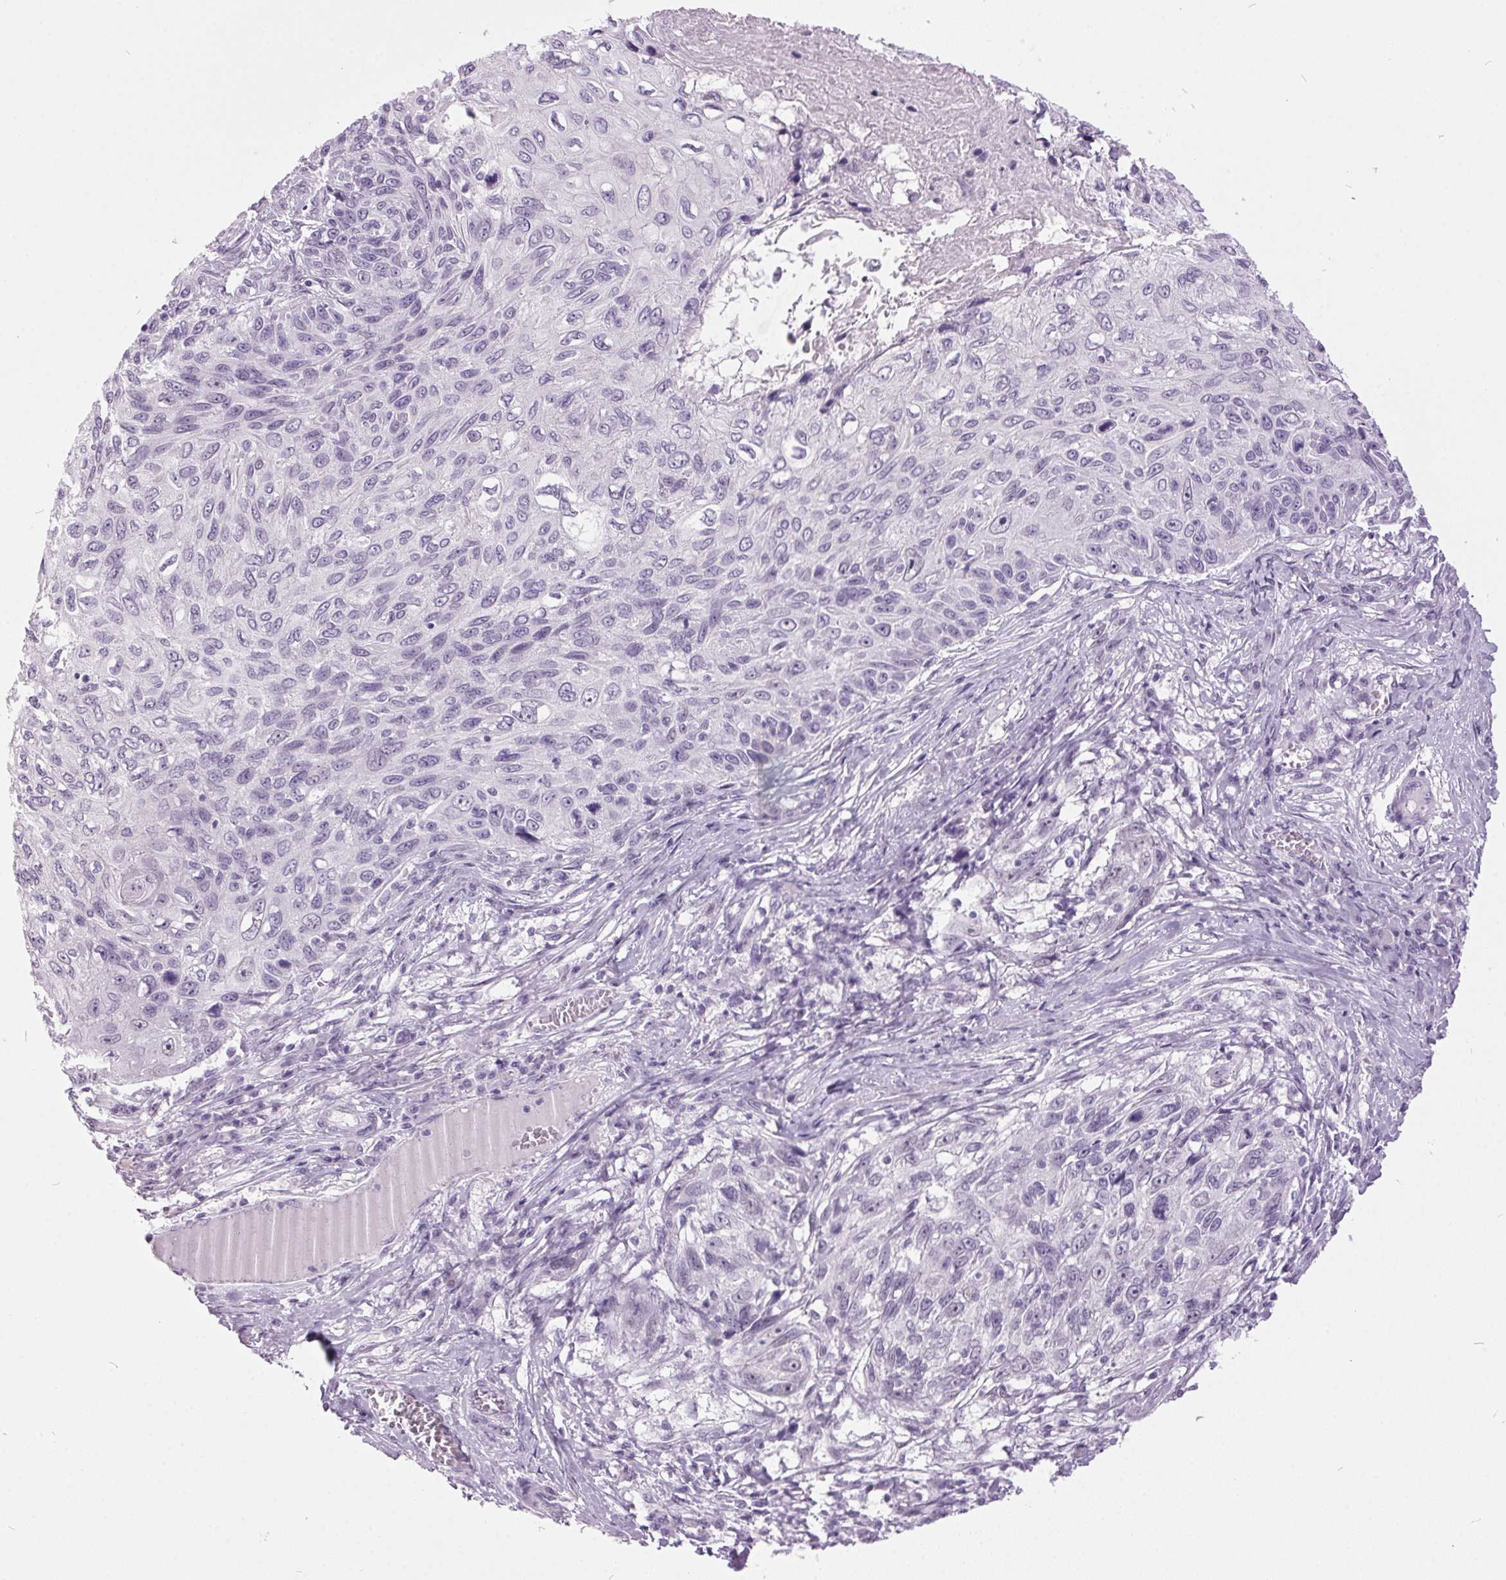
{"staining": {"intensity": "negative", "quantity": "none", "location": "none"}, "tissue": "skin cancer", "cell_type": "Tumor cells", "image_type": "cancer", "snomed": [{"axis": "morphology", "description": "Squamous cell carcinoma, NOS"}, {"axis": "topography", "description": "Skin"}], "caption": "Image shows no significant protein staining in tumor cells of skin cancer (squamous cell carcinoma).", "gene": "ODAD2", "patient": {"sex": "male", "age": 92}}